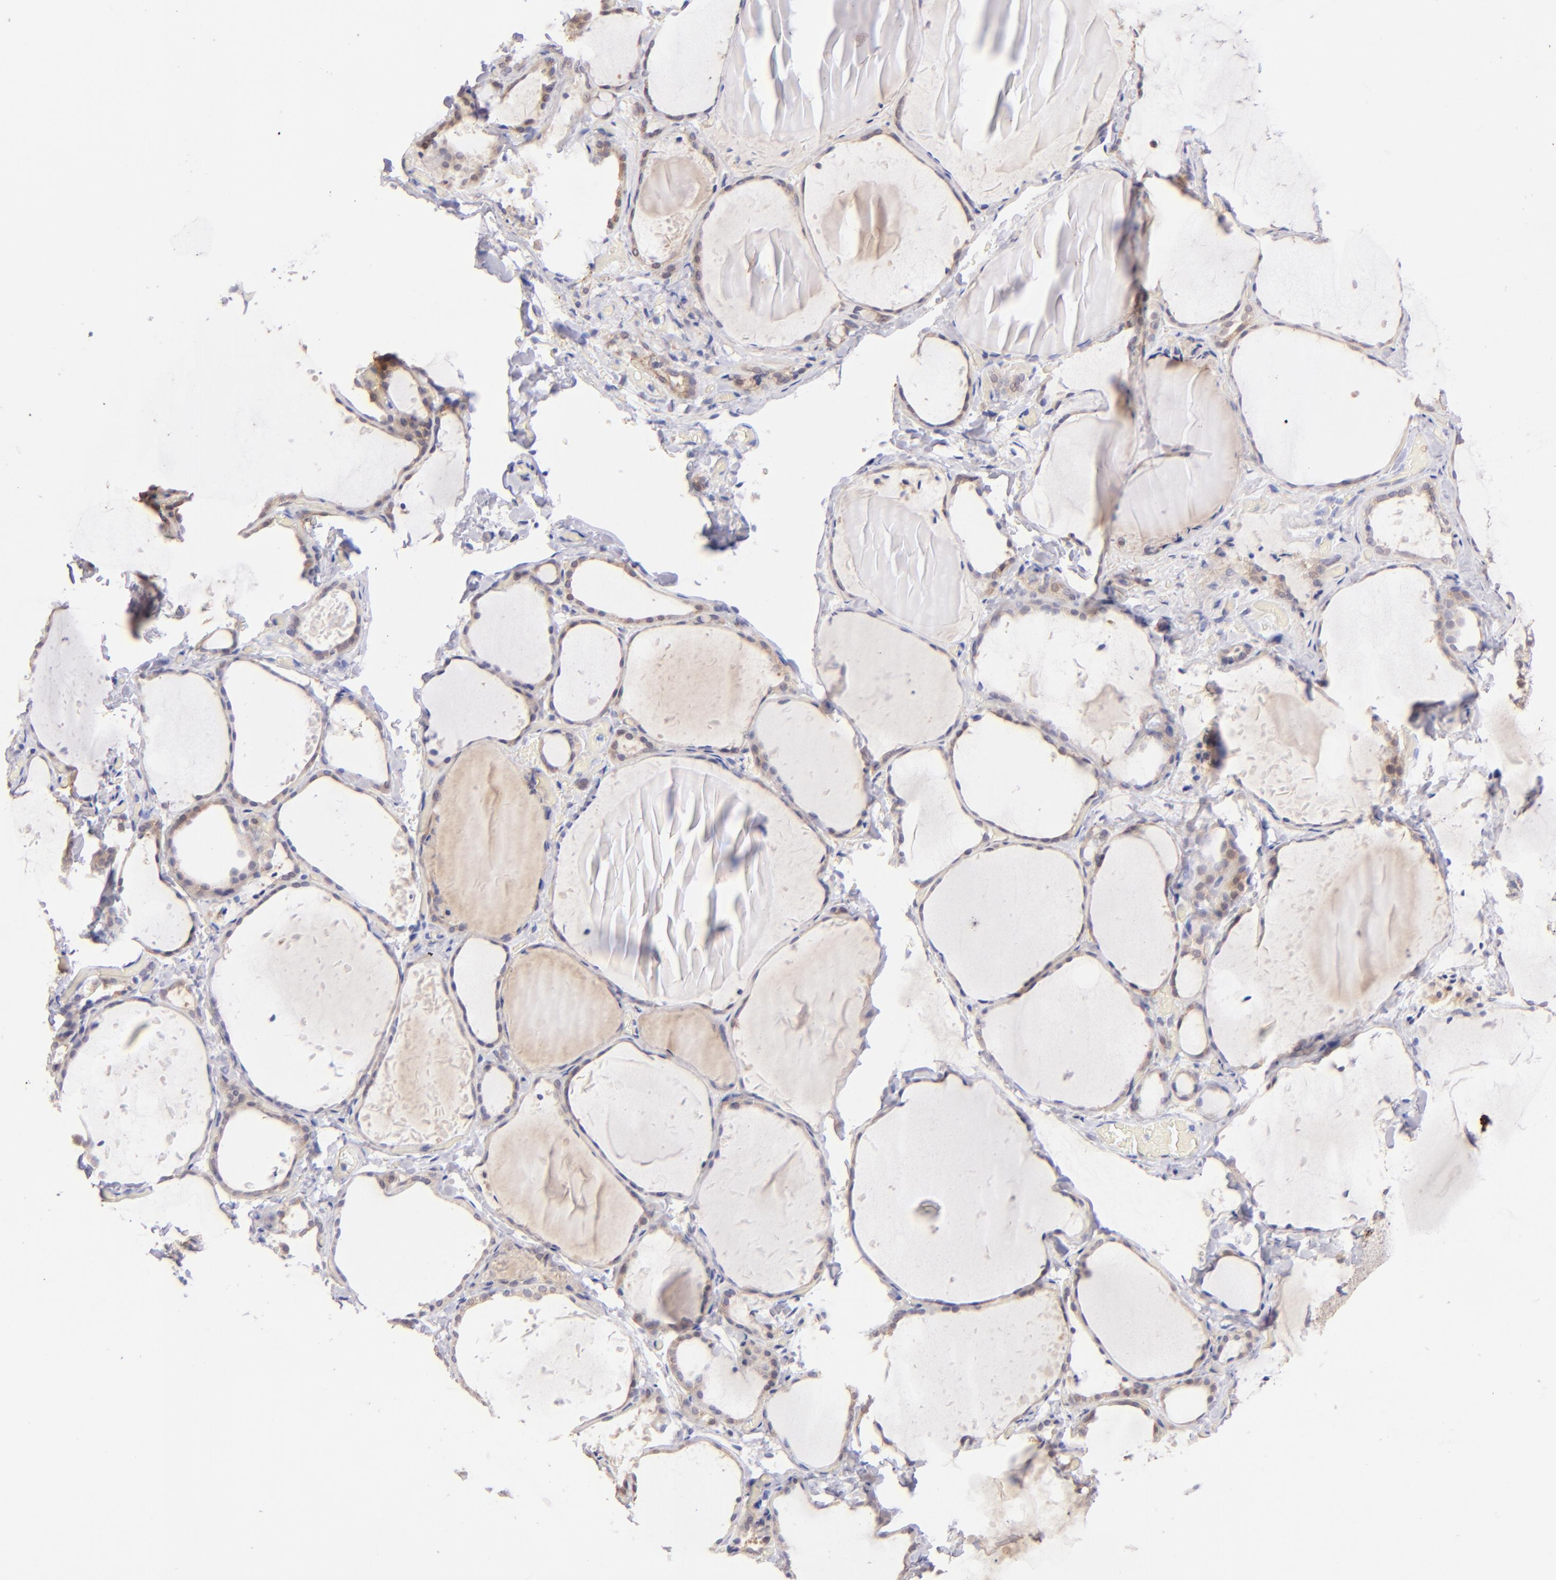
{"staining": {"intensity": "weak", "quantity": ">75%", "location": "cytoplasmic/membranous"}, "tissue": "thyroid gland", "cell_type": "Glandular cells", "image_type": "normal", "snomed": [{"axis": "morphology", "description": "Normal tissue, NOS"}, {"axis": "topography", "description": "Thyroid gland"}], "caption": "An immunohistochemistry (IHC) micrograph of benign tissue is shown. Protein staining in brown shows weak cytoplasmic/membranous positivity in thyroid gland within glandular cells. The staining is performed using DAB brown chromogen to label protein expression. The nuclei are counter-stained blue using hematoxylin.", "gene": "SH2D4A", "patient": {"sex": "female", "age": 22}}